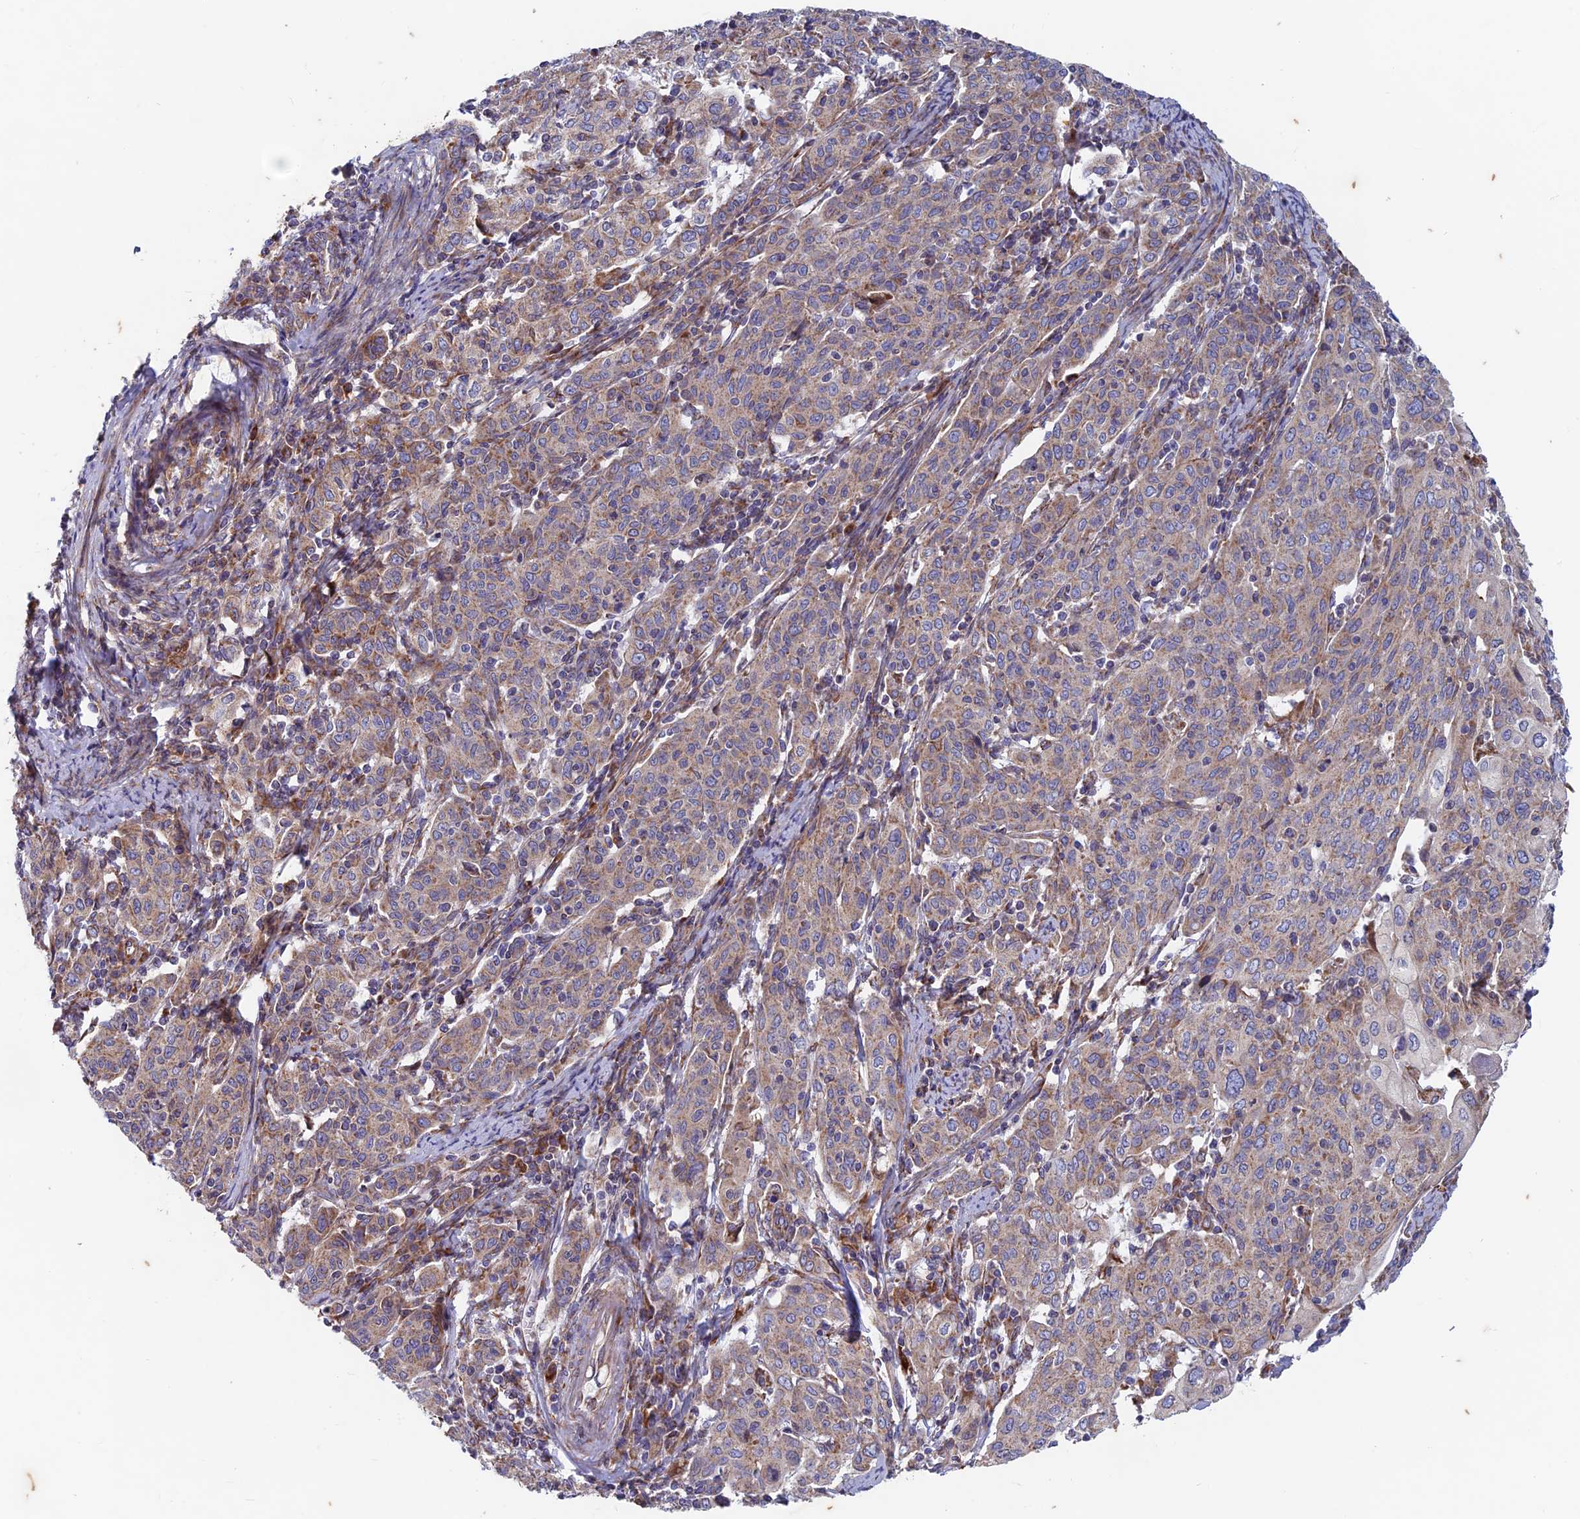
{"staining": {"intensity": "weak", "quantity": "25%-75%", "location": "cytoplasmic/membranous"}, "tissue": "cervical cancer", "cell_type": "Tumor cells", "image_type": "cancer", "snomed": [{"axis": "morphology", "description": "Squamous cell carcinoma, NOS"}, {"axis": "topography", "description": "Cervix"}], "caption": "Immunohistochemical staining of cervical cancer exhibits weak cytoplasmic/membranous protein staining in approximately 25%-75% of tumor cells.", "gene": "AP4S1", "patient": {"sex": "female", "age": 67}}